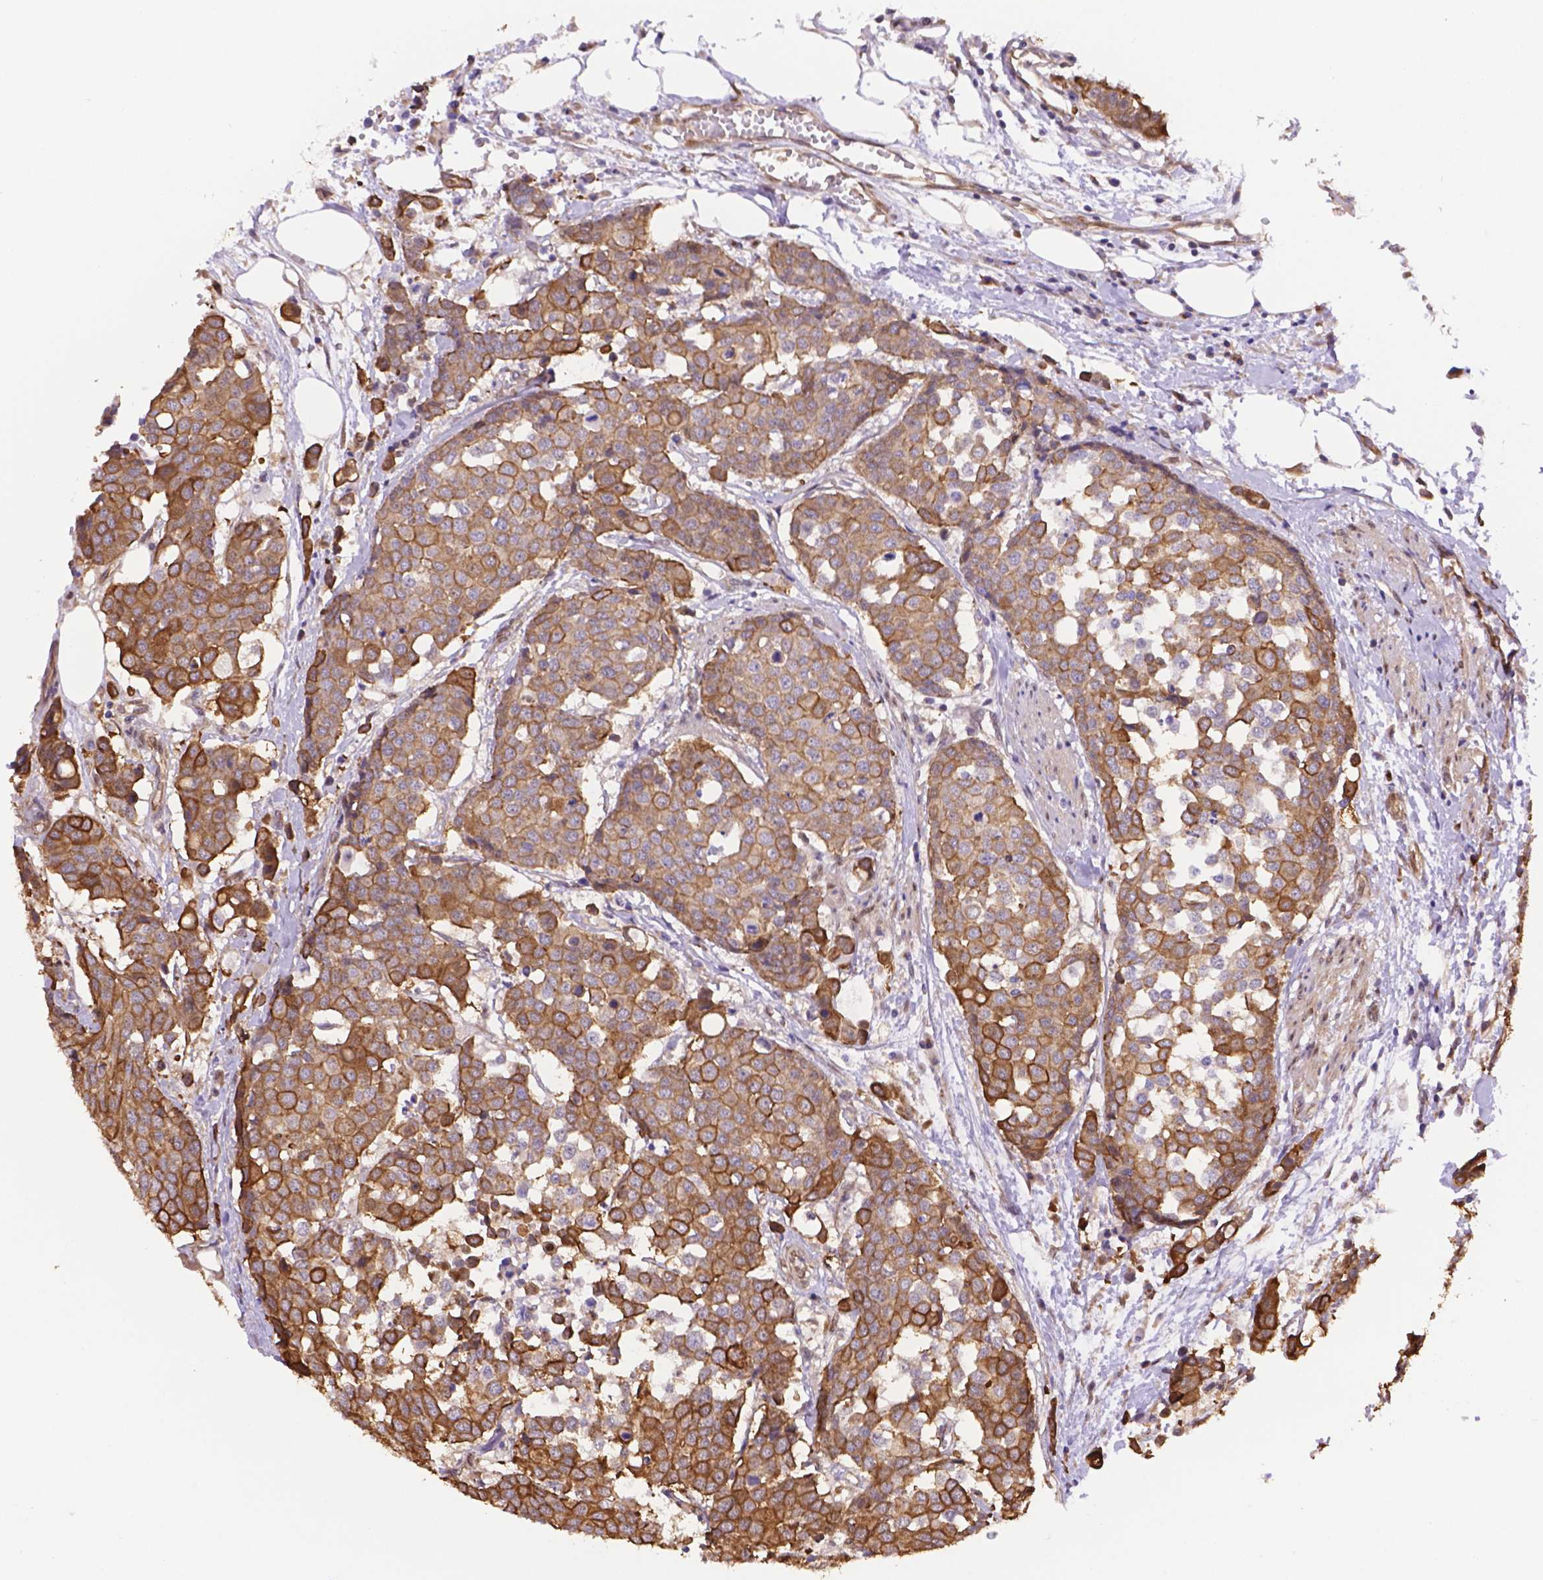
{"staining": {"intensity": "moderate", "quantity": ">75%", "location": "cytoplasmic/membranous"}, "tissue": "carcinoid", "cell_type": "Tumor cells", "image_type": "cancer", "snomed": [{"axis": "morphology", "description": "Carcinoid, malignant, NOS"}, {"axis": "topography", "description": "Colon"}], "caption": "Brown immunohistochemical staining in human carcinoid demonstrates moderate cytoplasmic/membranous staining in approximately >75% of tumor cells.", "gene": "YAP1", "patient": {"sex": "male", "age": 81}}